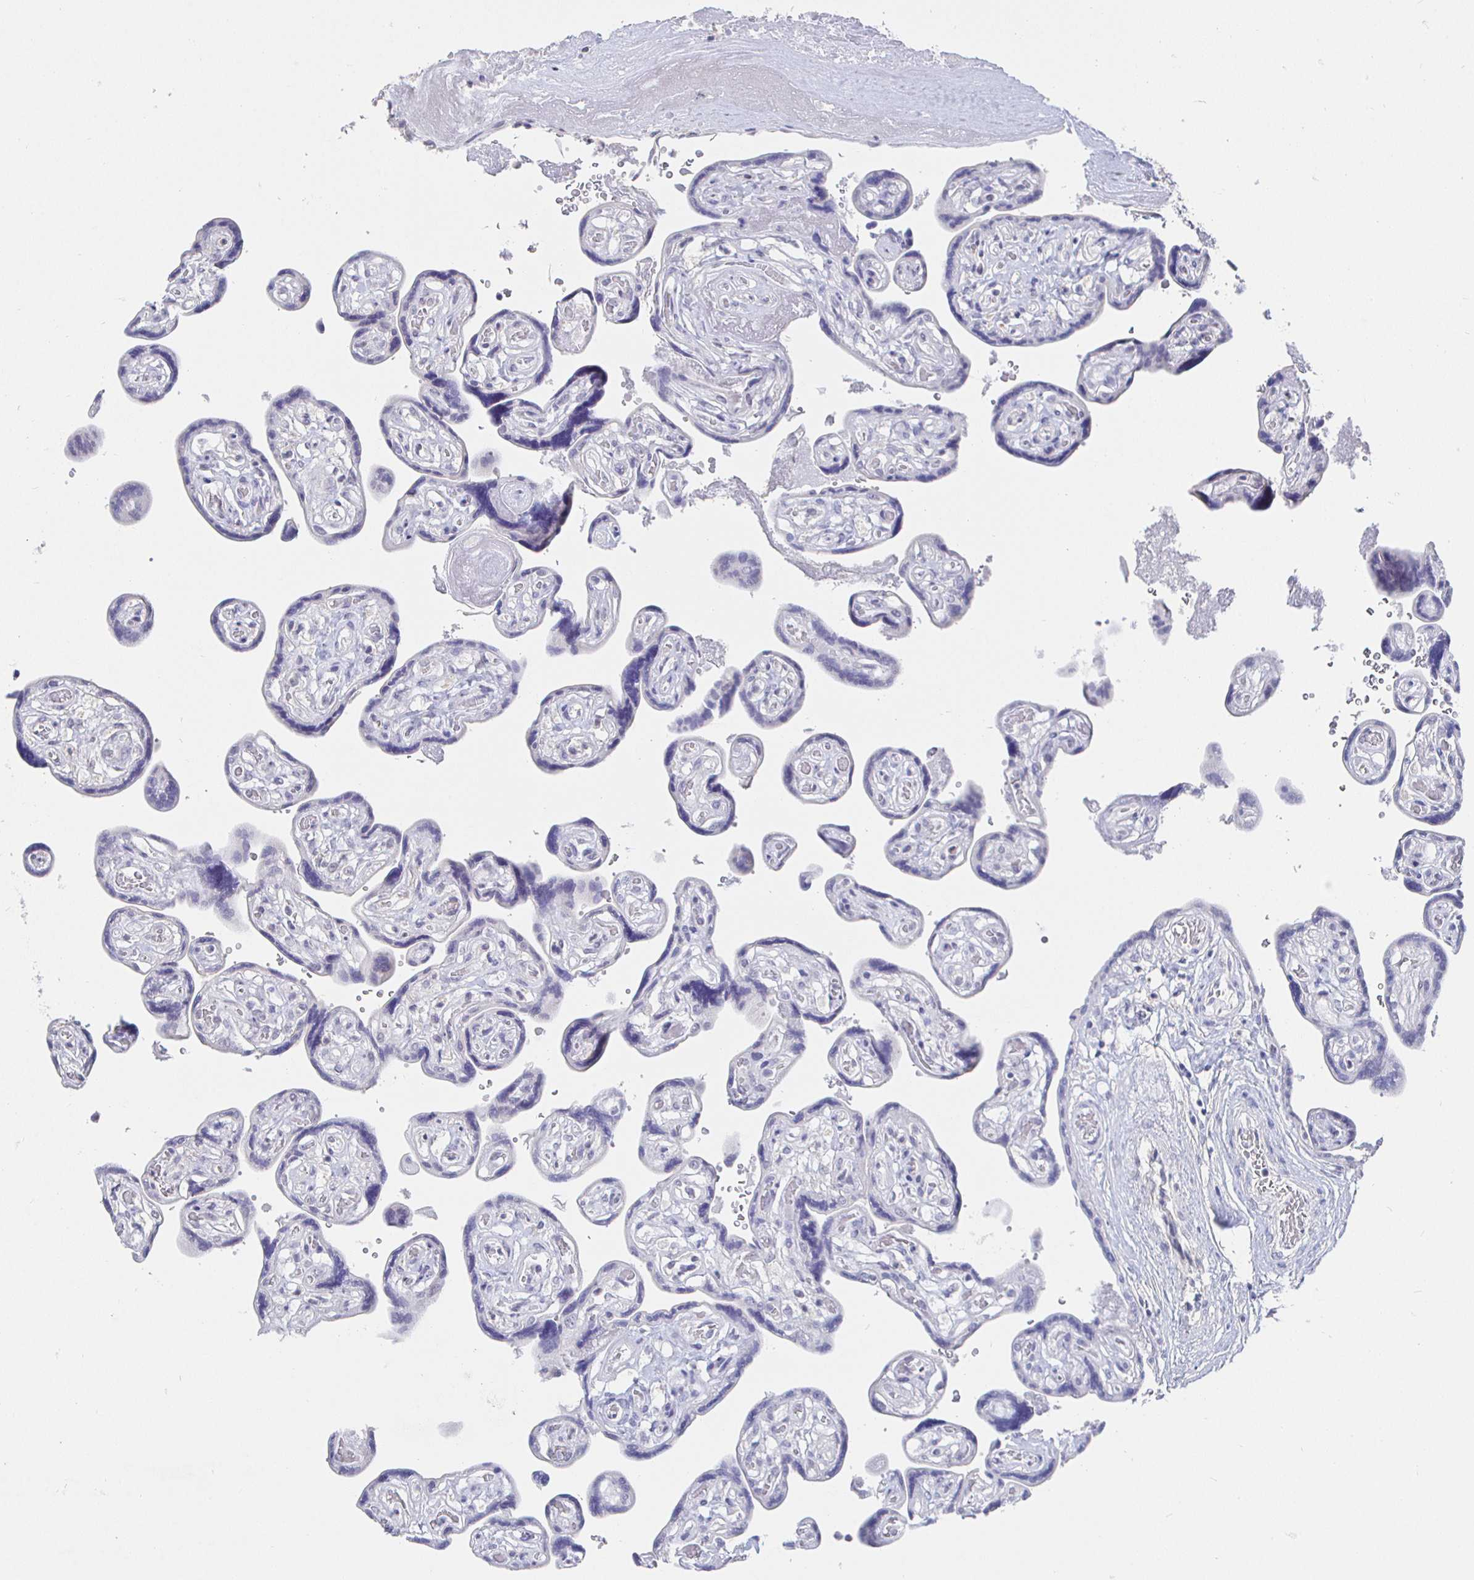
{"staining": {"intensity": "negative", "quantity": "none", "location": "none"}, "tissue": "placenta", "cell_type": "Trophoblastic cells", "image_type": "normal", "snomed": [{"axis": "morphology", "description": "Normal tissue, NOS"}, {"axis": "topography", "description": "Placenta"}], "caption": "Immunohistochemistry photomicrograph of benign human placenta stained for a protein (brown), which shows no staining in trophoblastic cells. (DAB (3,3'-diaminobenzidine) IHC with hematoxylin counter stain).", "gene": "LRRC23", "patient": {"sex": "female", "age": 32}}